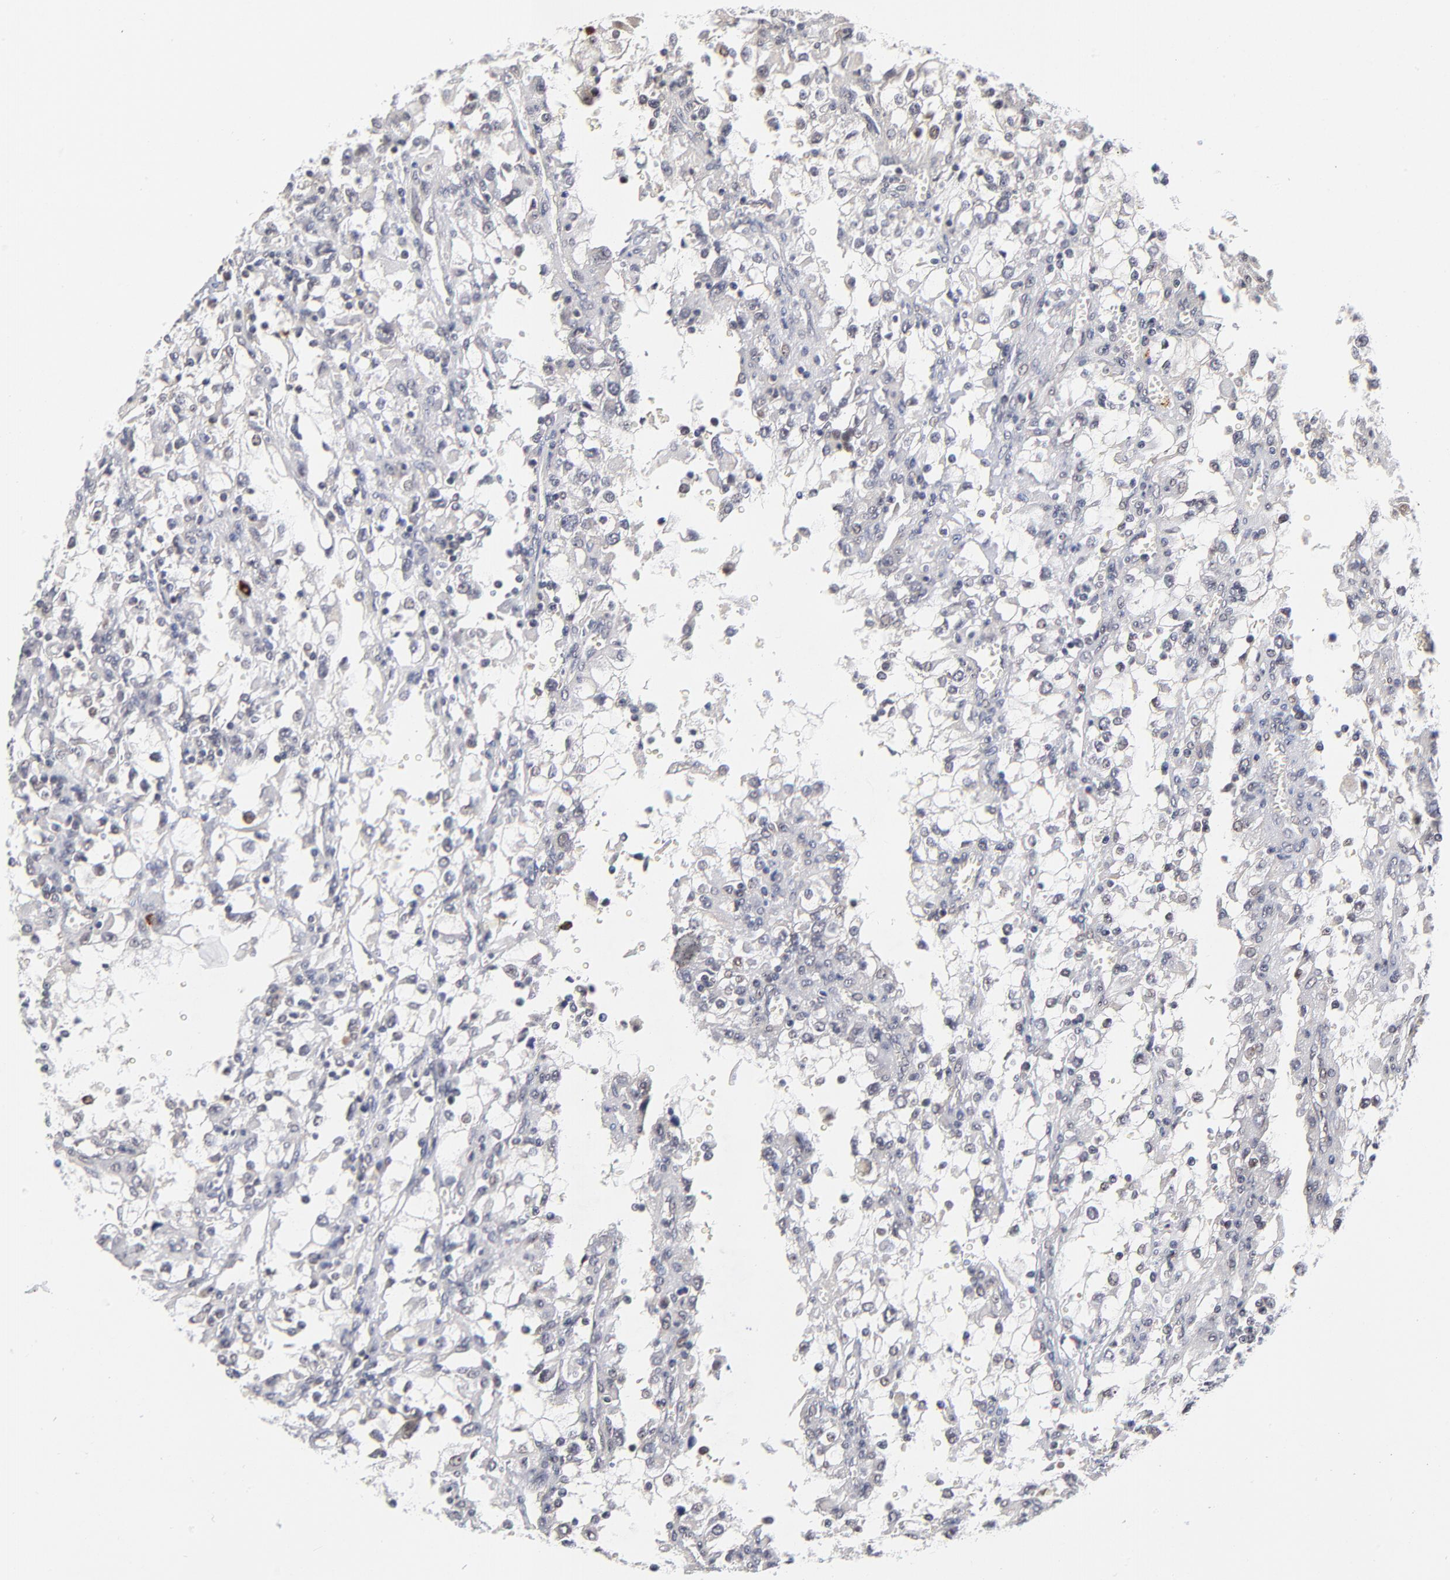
{"staining": {"intensity": "moderate", "quantity": "25%-75%", "location": "nuclear"}, "tissue": "renal cancer", "cell_type": "Tumor cells", "image_type": "cancer", "snomed": [{"axis": "morphology", "description": "Adenocarcinoma, NOS"}, {"axis": "topography", "description": "Kidney"}], "caption": "High-magnification brightfield microscopy of renal adenocarcinoma stained with DAB (brown) and counterstained with hematoxylin (blue). tumor cells exhibit moderate nuclear positivity is identified in about25%-75% of cells.", "gene": "ZNF419", "patient": {"sex": "female", "age": 52}}